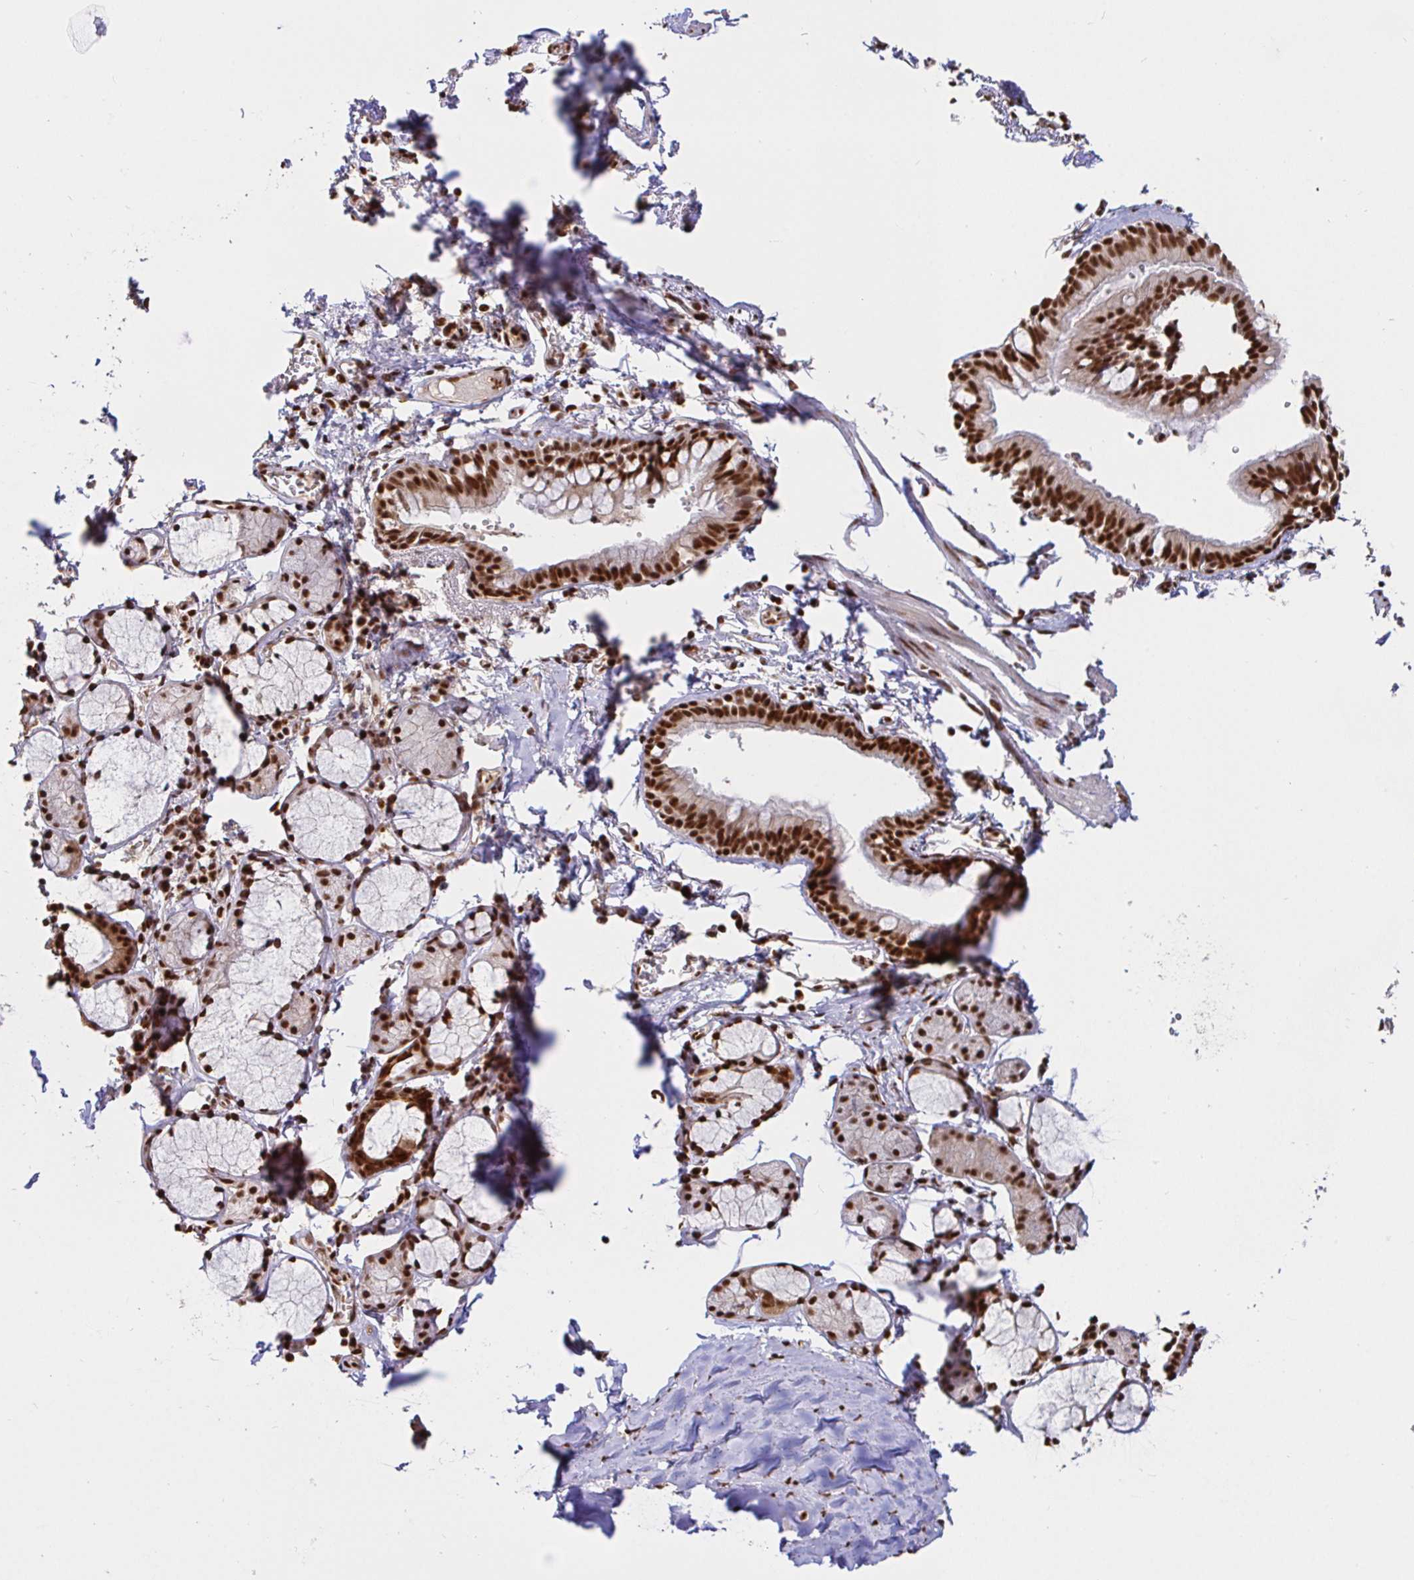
{"staining": {"intensity": "strong", "quantity": "25%-75%", "location": "nuclear"}, "tissue": "bronchus", "cell_type": "Respiratory epithelial cells", "image_type": "normal", "snomed": [{"axis": "morphology", "description": "Normal tissue, NOS"}, {"axis": "topography", "description": "Cartilage tissue"}, {"axis": "topography", "description": "Bronchus"}, {"axis": "topography", "description": "Peripheral nerve tissue"}], "caption": "Normal bronchus exhibits strong nuclear staining in approximately 25%-75% of respiratory epithelial cells, visualized by immunohistochemistry.", "gene": "SP3", "patient": {"sex": "female", "age": 59}}